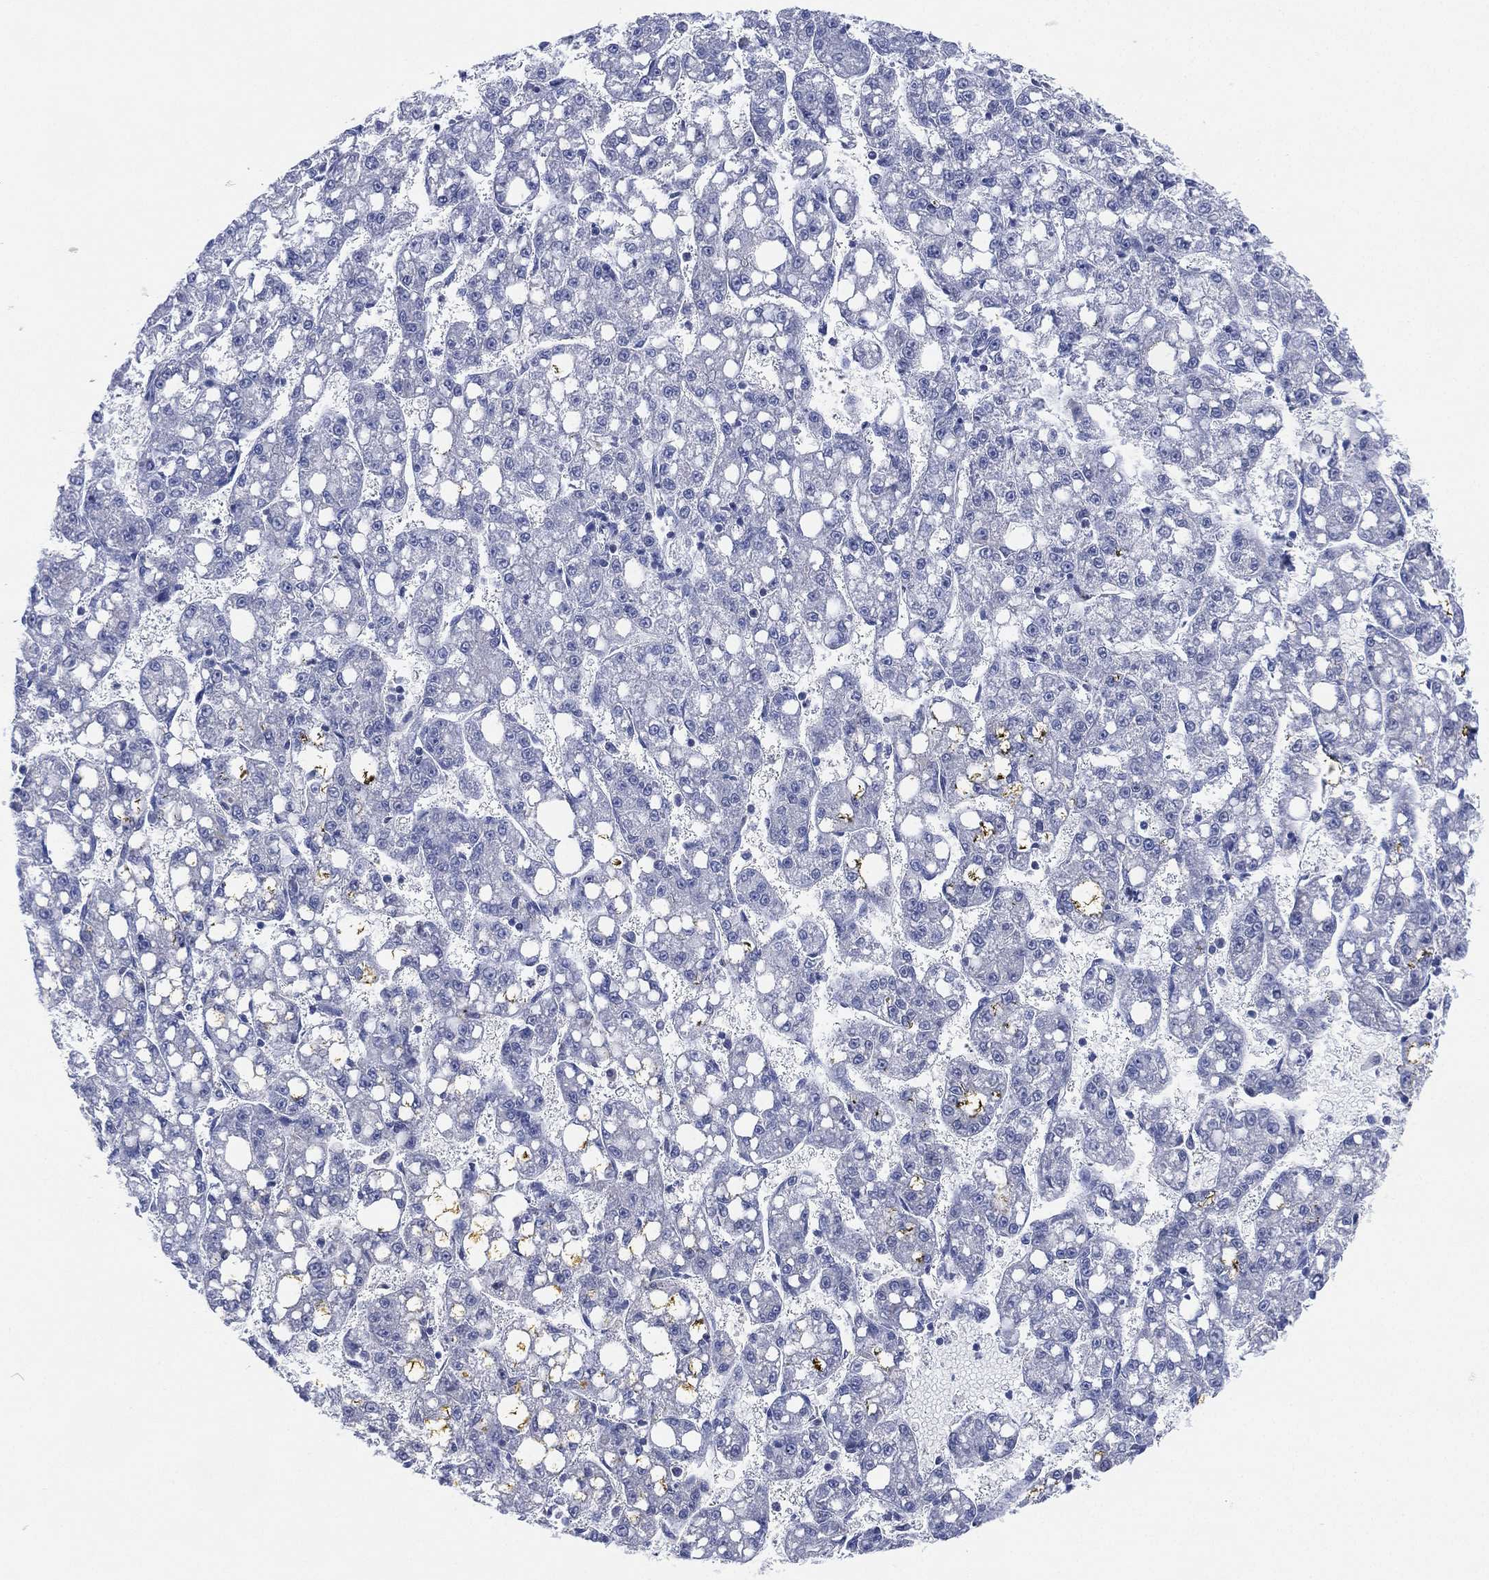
{"staining": {"intensity": "negative", "quantity": "none", "location": "none"}, "tissue": "liver cancer", "cell_type": "Tumor cells", "image_type": "cancer", "snomed": [{"axis": "morphology", "description": "Carcinoma, Hepatocellular, NOS"}, {"axis": "topography", "description": "Liver"}], "caption": "Immunohistochemistry micrograph of neoplastic tissue: human liver cancer (hepatocellular carcinoma) stained with DAB shows no significant protein expression in tumor cells.", "gene": "ADAD2", "patient": {"sex": "female", "age": 65}}